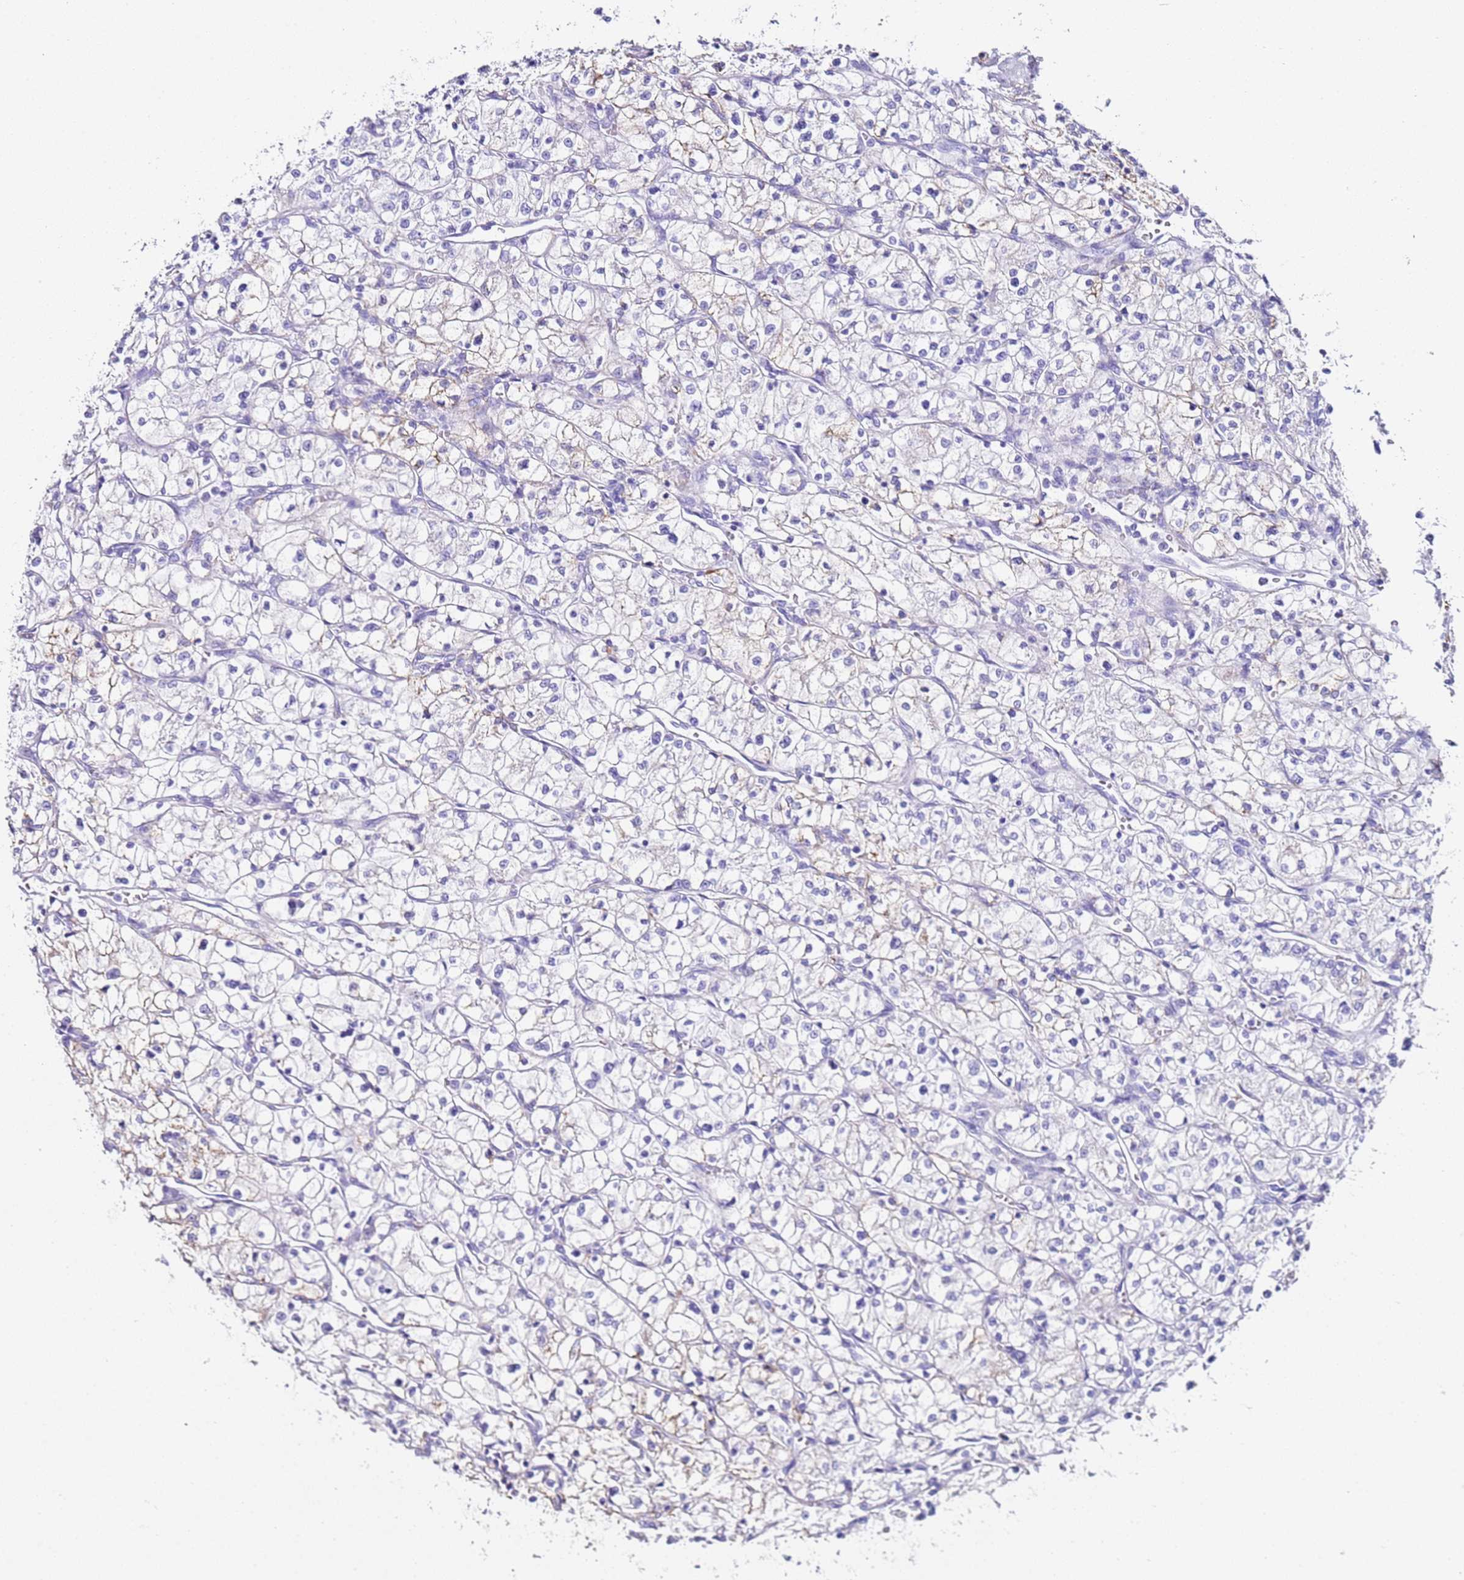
{"staining": {"intensity": "negative", "quantity": "none", "location": "none"}, "tissue": "renal cancer", "cell_type": "Tumor cells", "image_type": "cancer", "snomed": [{"axis": "morphology", "description": "Adenocarcinoma, NOS"}, {"axis": "topography", "description": "Kidney"}], "caption": "An IHC micrograph of adenocarcinoma (renal) is shown. There is no staining in tumor cells of adenocarcinoma (renal).", "gene": "PTBP2", "patient": {"sex": "female", "age": 64}}